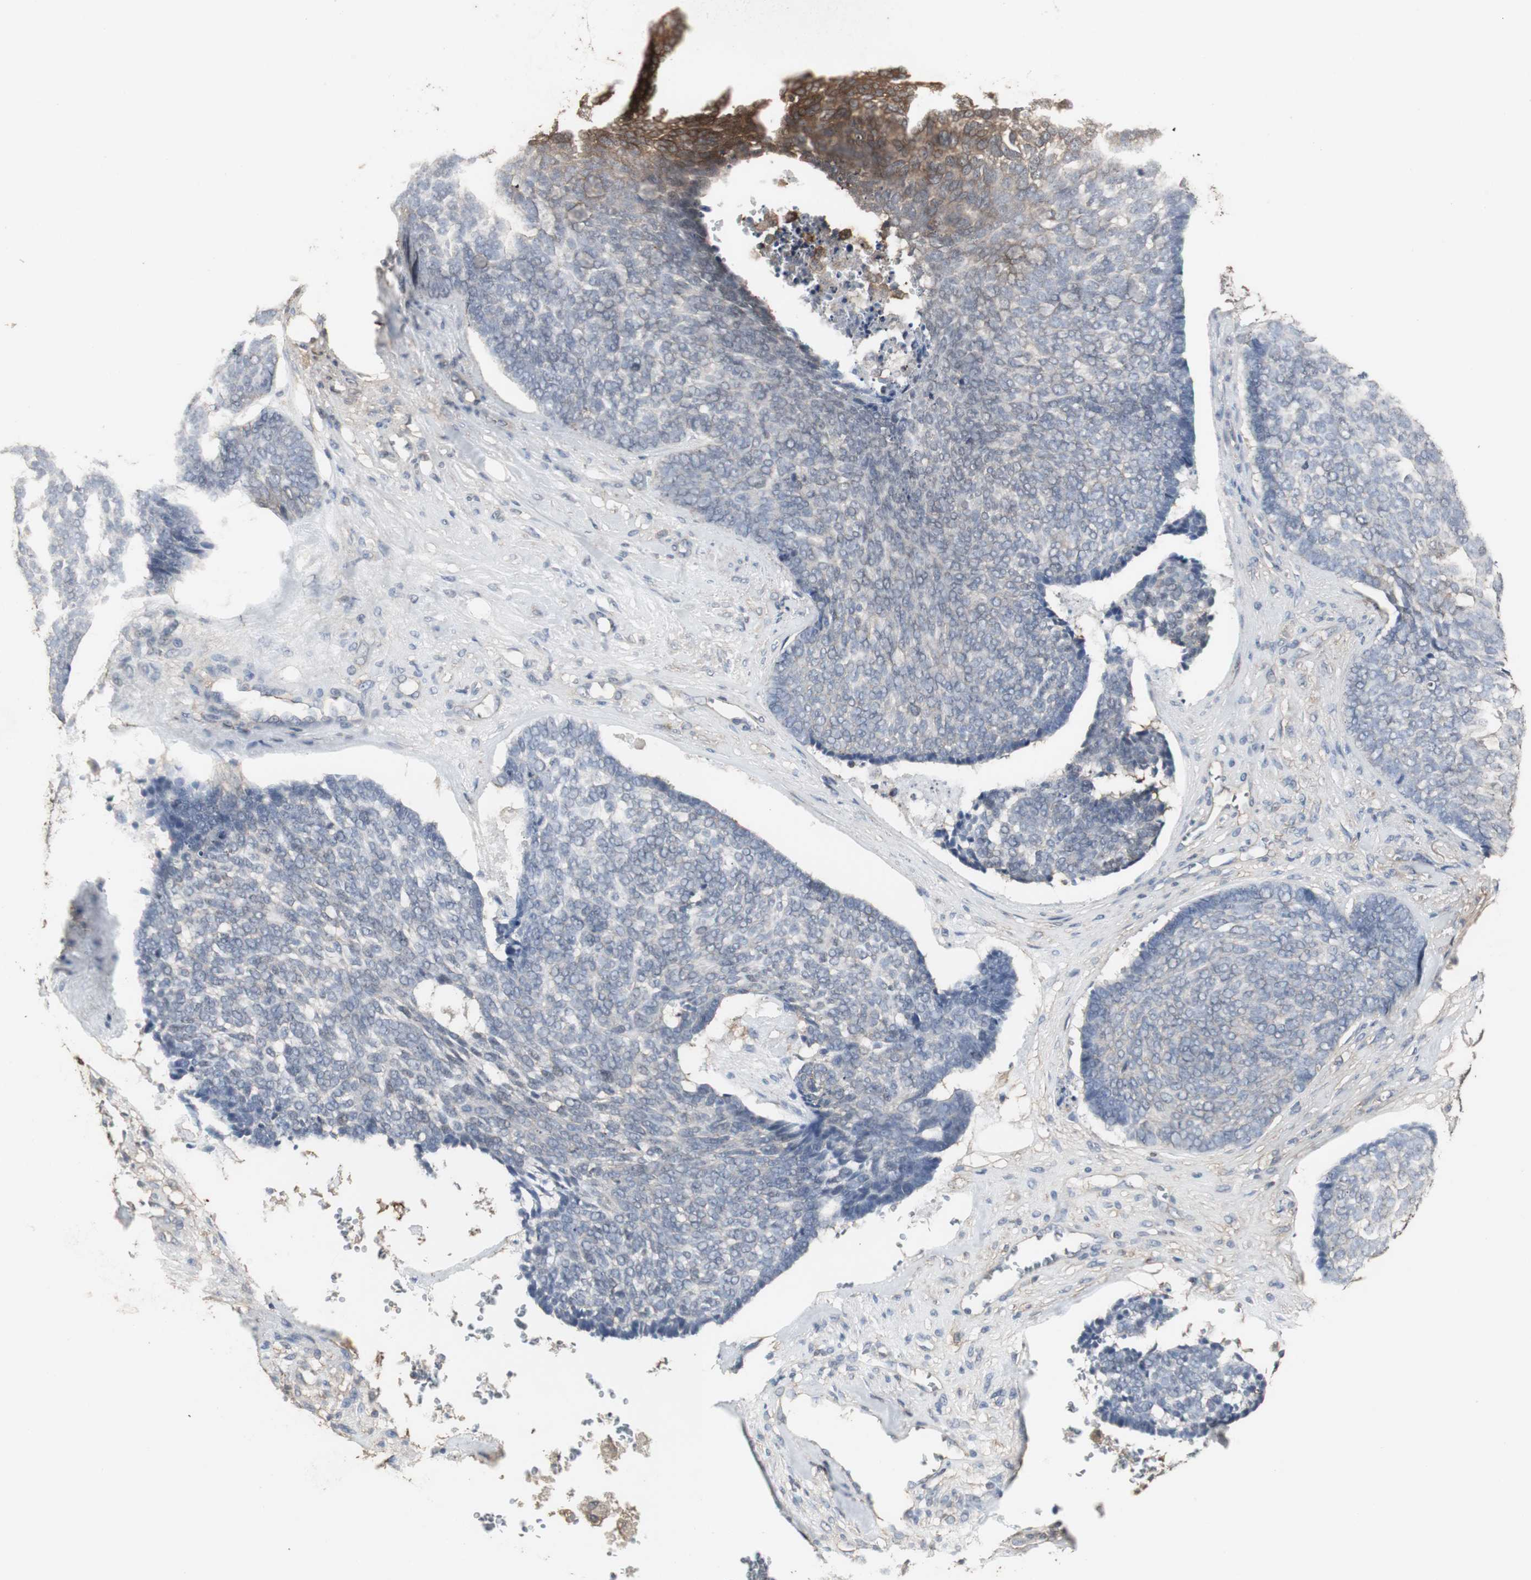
{"staining": {"intensity": "negative", "quantity": "none", "location": "none"}, "tissue": "skin cancer", "cell_type": "Tumor cells", "image_type": "cancer", "snomed": [{"axis": "morphology", "description": "Basal cell carcinoma"}, {"axis": "topography", "description": "Skin"}], "caption": "Protein analysis of skin cancer (basal cell carcinoma) demonstrates no significant positivity in tumor cells.", "gene": "HPRT1", "patient": {"sex": "male", "age": 84}}